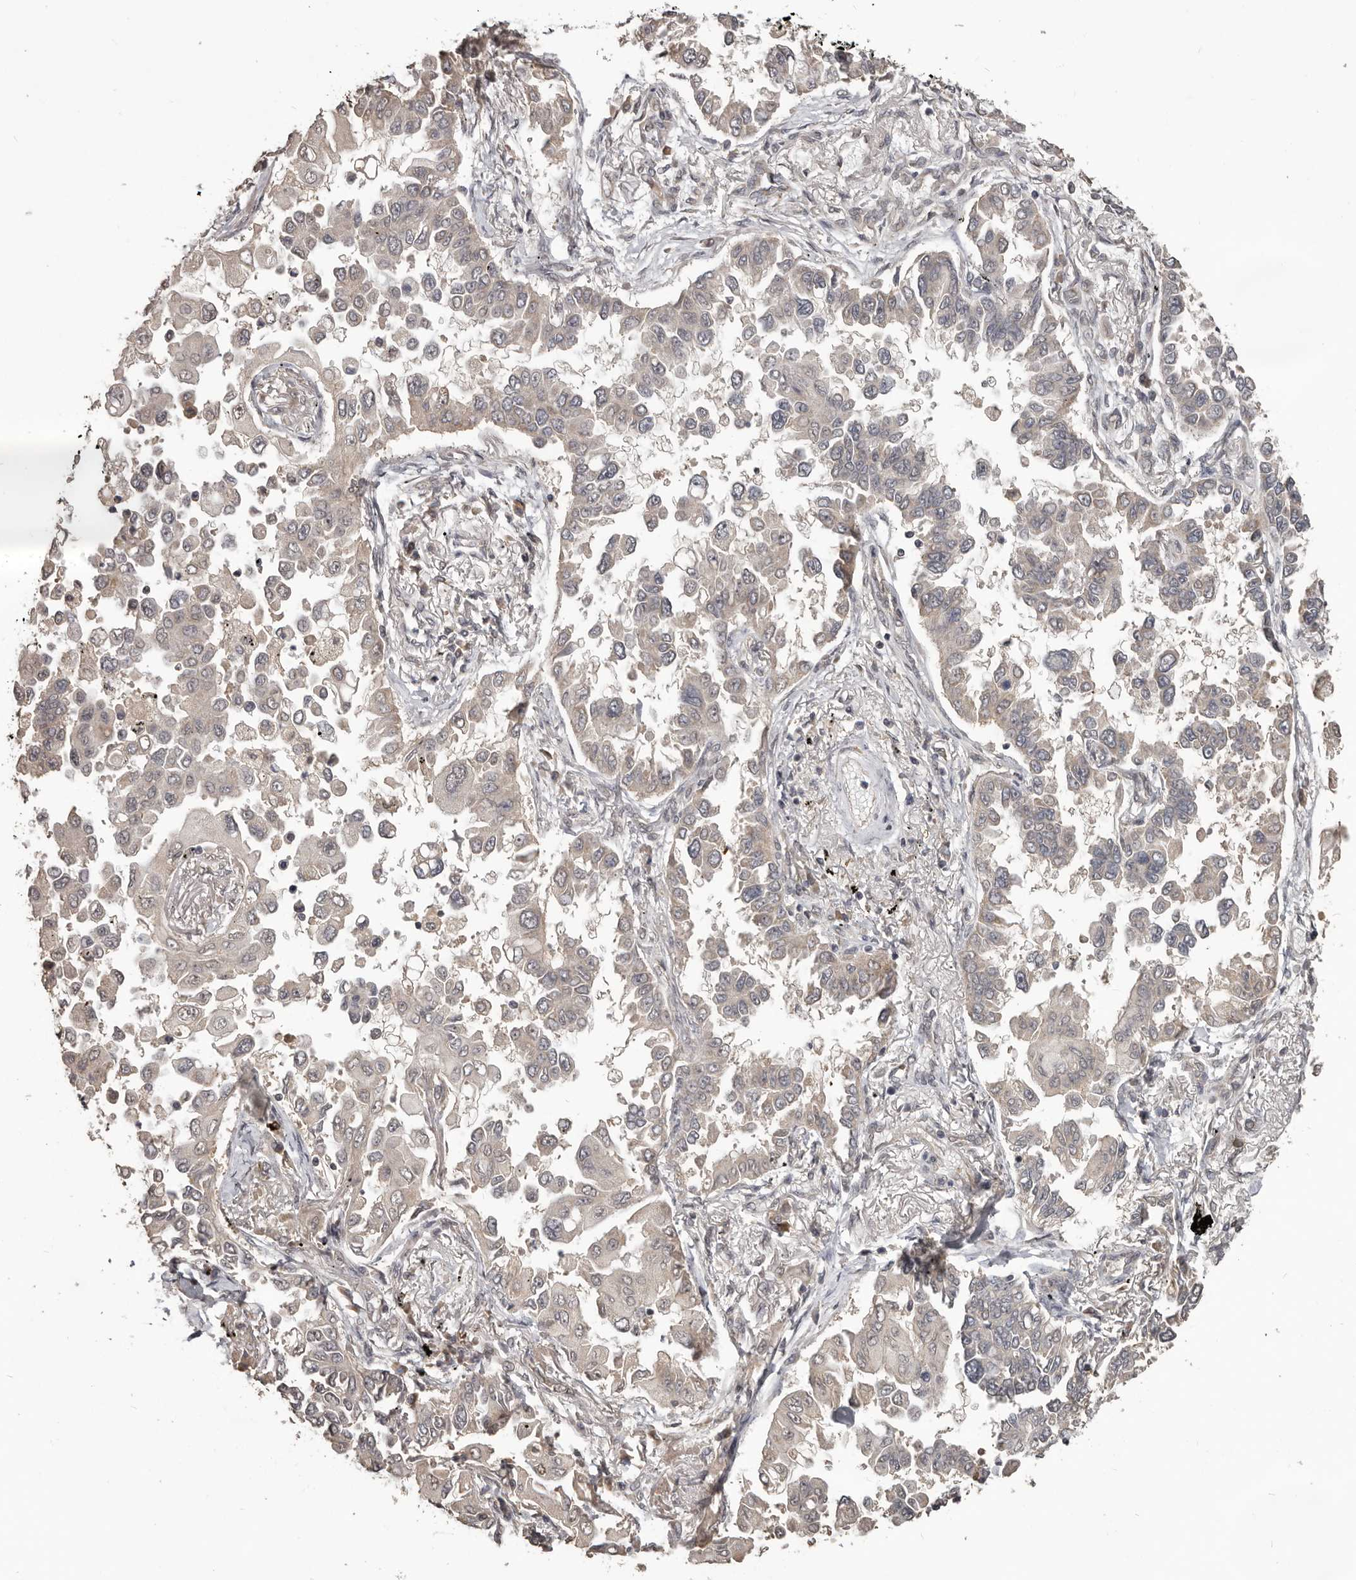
{"staining": {"intensity": "weak", "quantity": "25%-75%", "location": "cytoplasmic/membranous"}, "tissue": "lung cancer", "cell_type": "Tumor cells", "image_type": "cancer", "snomed": [{"axis": "morphology", "description": "Adenocarcinoma, NOS"}, {"axis": "topography", "description": "Lung"}], "caption": "Tumor cells exhibit low levels of weak cytoplasmic/membranous expression in about 25%-75% of cells in human lung cancer (adenocarcinoma).", "gene": "ZFP14", "patient": {"sex": "female", "age": 67}}